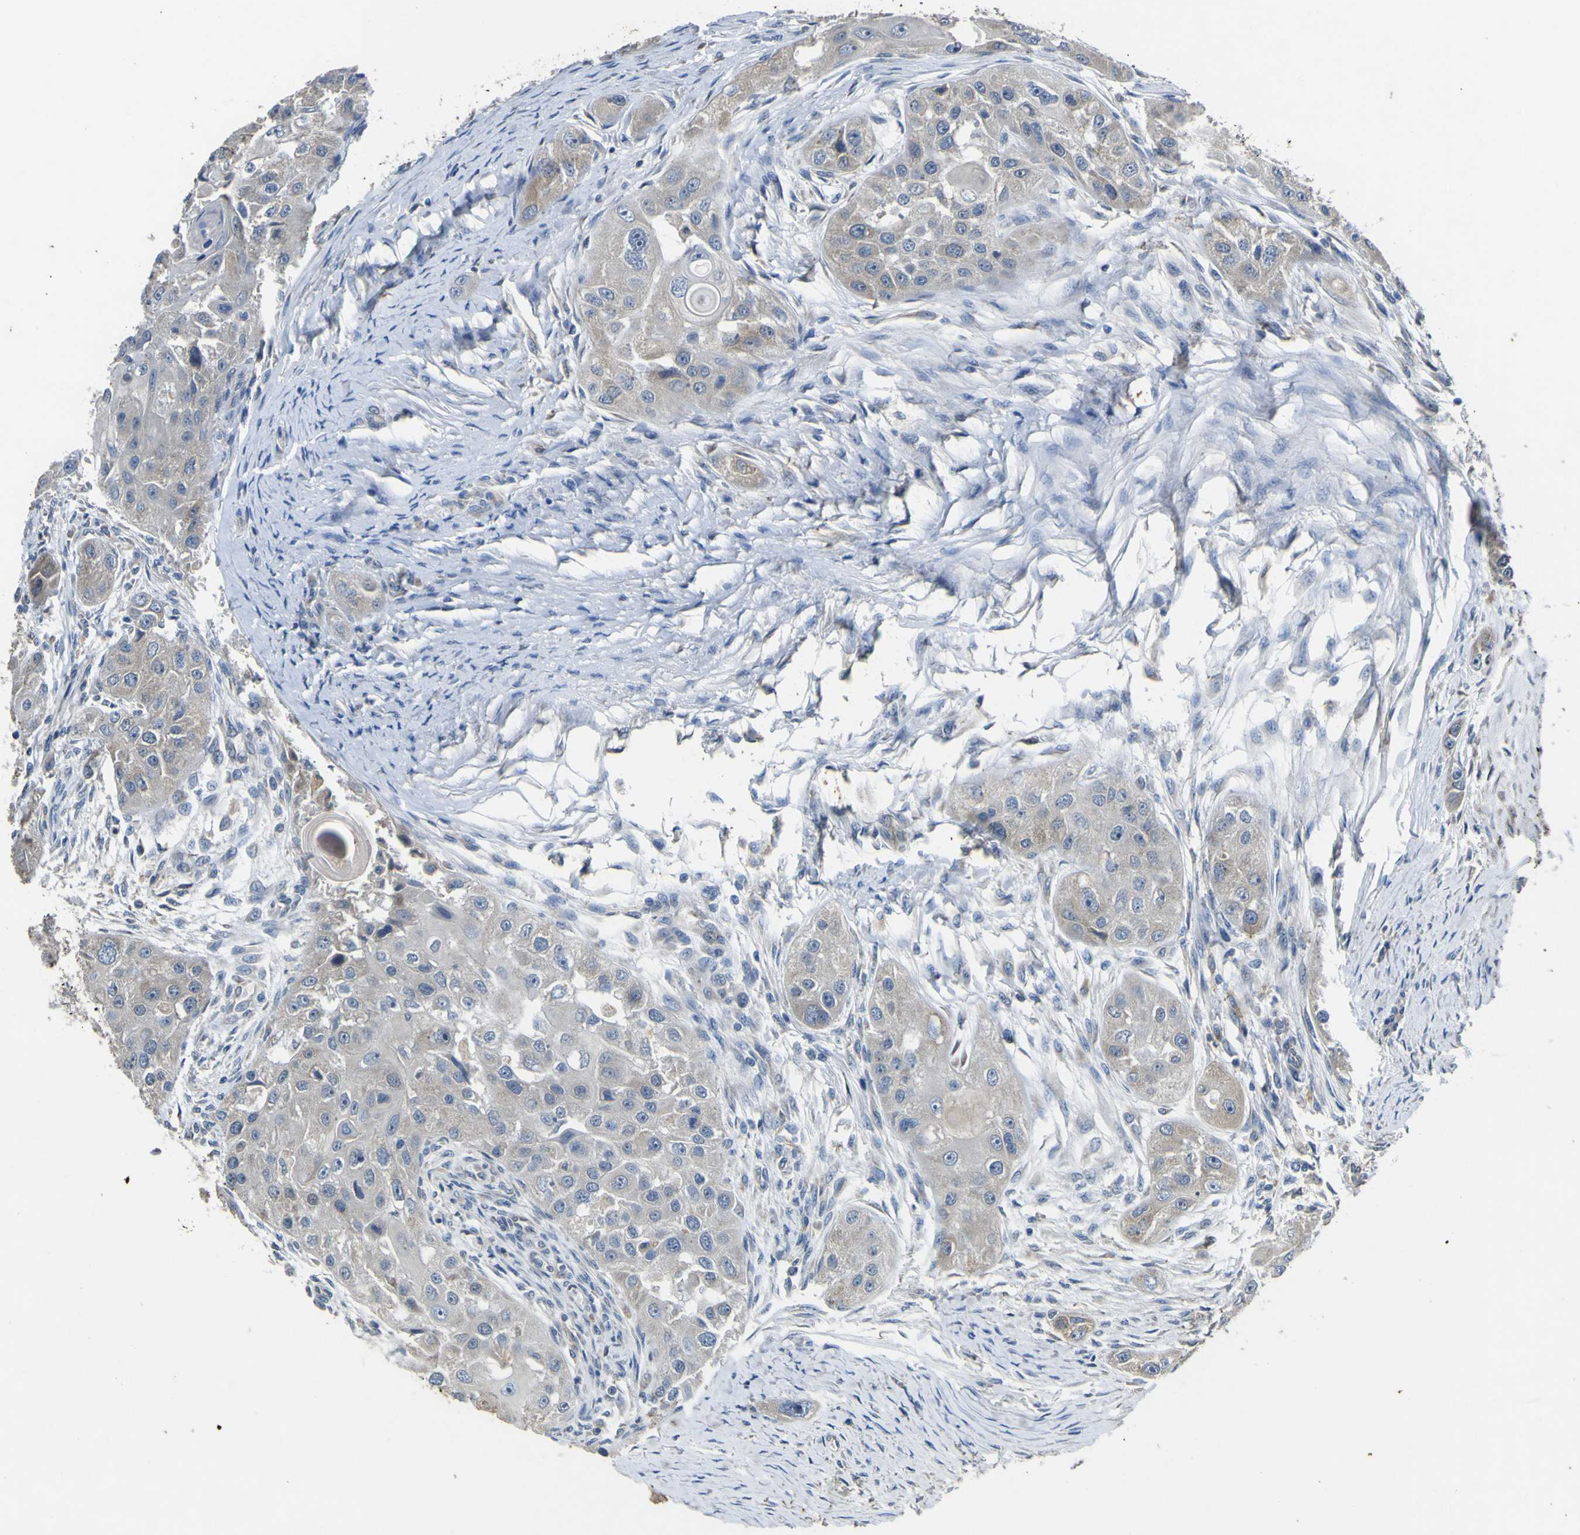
{"staining": {"intensity": "weak", "quantity": "<25%", "location": "cytoplasmic/membranous"}, "tissue": "head and neck cancer", "cell_type": "Tumor cells", "image_type": "cancer", "snomed": [{"axis": "morphology", "description": "Normal tissue, NOS"}, {"axis": "morphology", "description": "Squamous cell carcinoma, NOS"}, {"axis": "topography", "description": "Skeletal muscle"}, {"axis": "topography", "description": "Head-Neck"}], "caption": "This is a micrograph of IHC staining of squamous cell carcinoma (head and neck), which shows no staining in tumor cells.", "gene": "LDLR", "patient": {"sex": "male", "age": 51}}